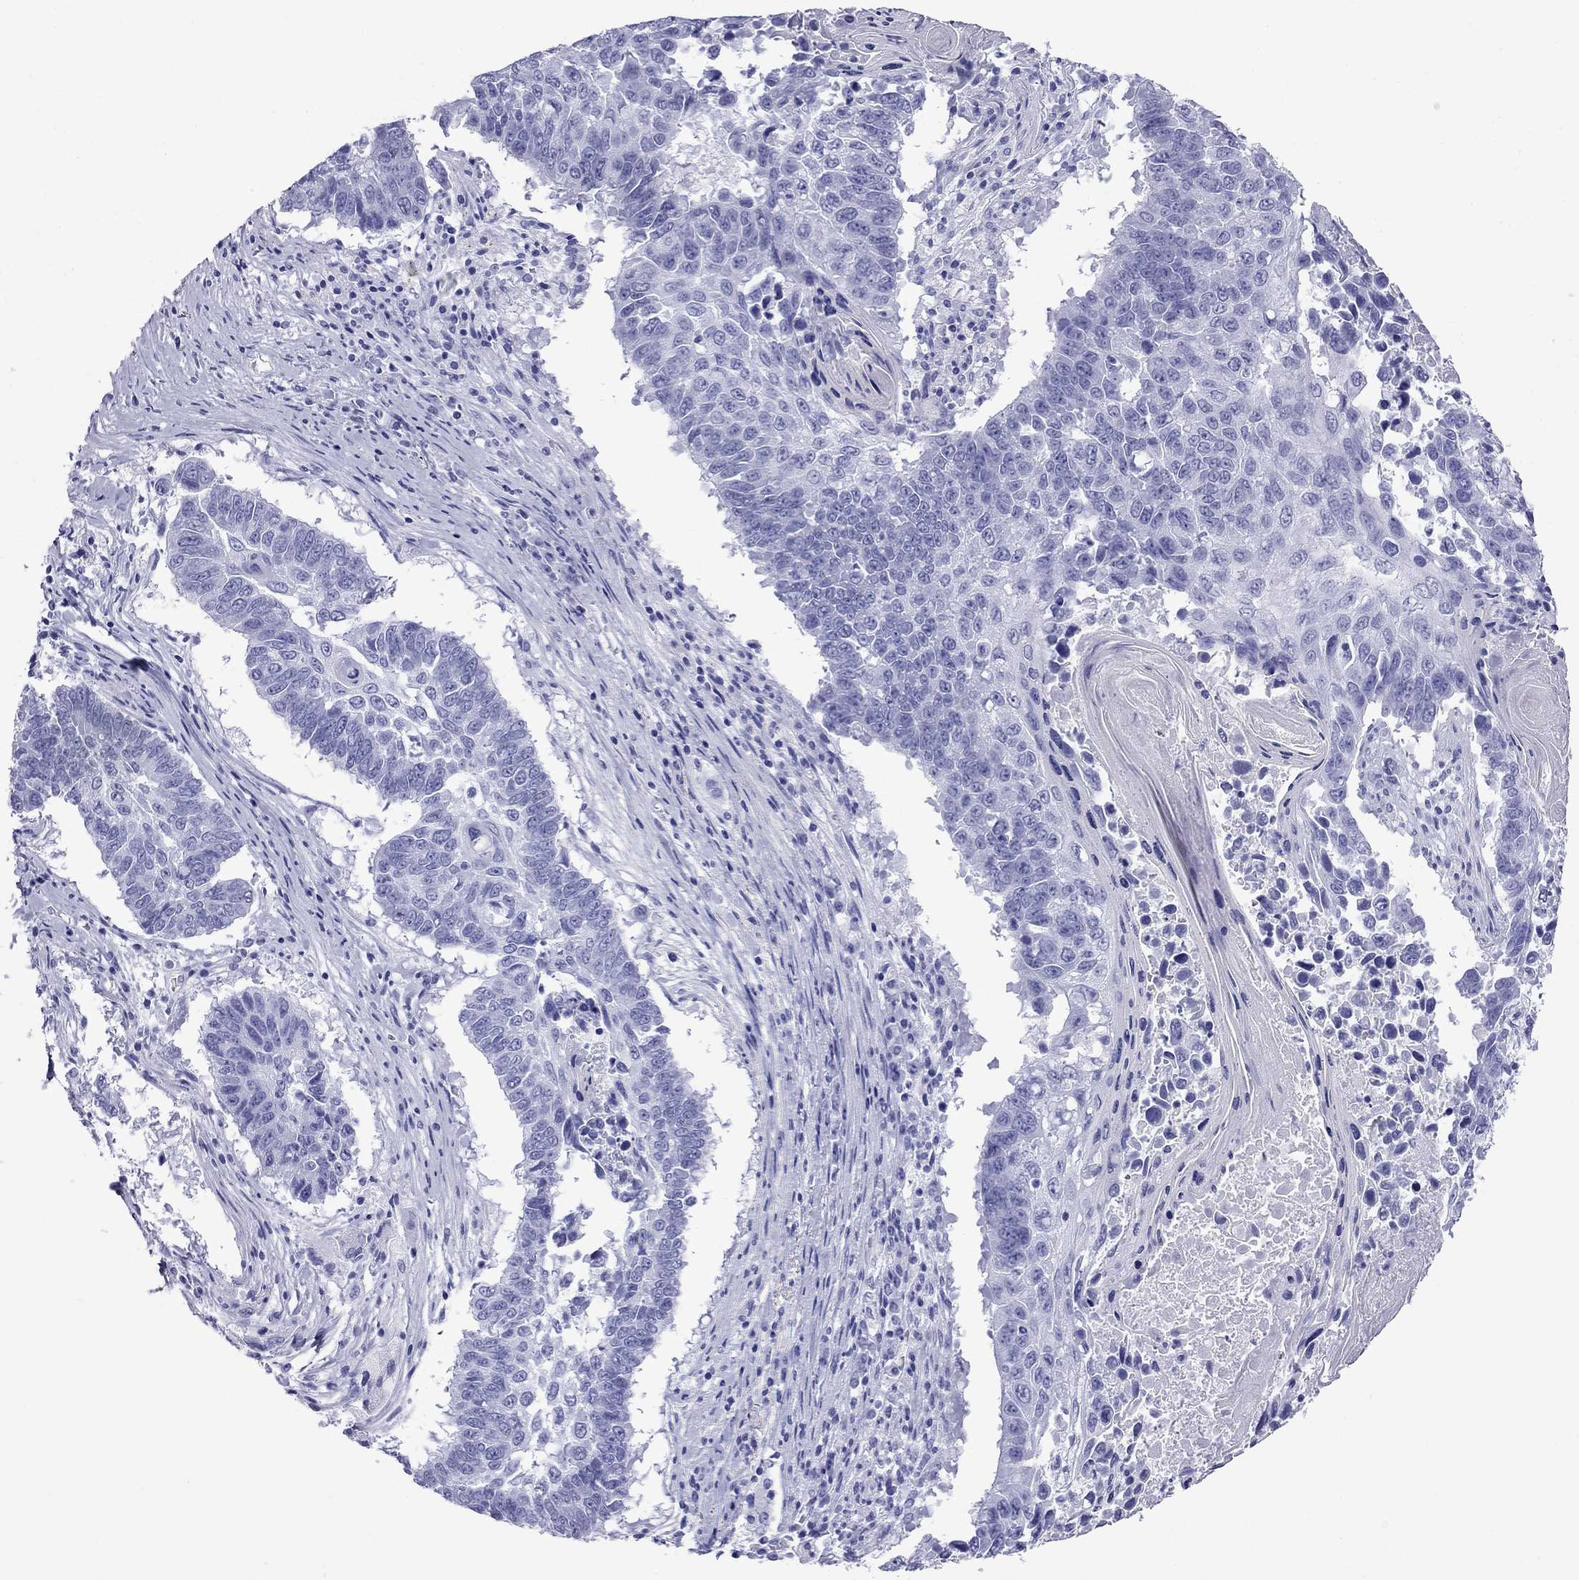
{"staining": {"intensity": "negative", "quantity": "none", "location": "none"}, "tissue": "lung cancer", "cell_type": "Tumor cells", "image_type": "cancer", "snomed": [{"axis": "morphology", "description": "Squamous cell carcinoma, NOS"}, {"axis": "topography", "description": "Lung"}], "caption": "Histopathology image shows no significant protein positivity in tumor cells of lung cancer (squamous cell carcinoma).", "gene": "MYO15A", "patient": {"sex": "male", "age": 73}}